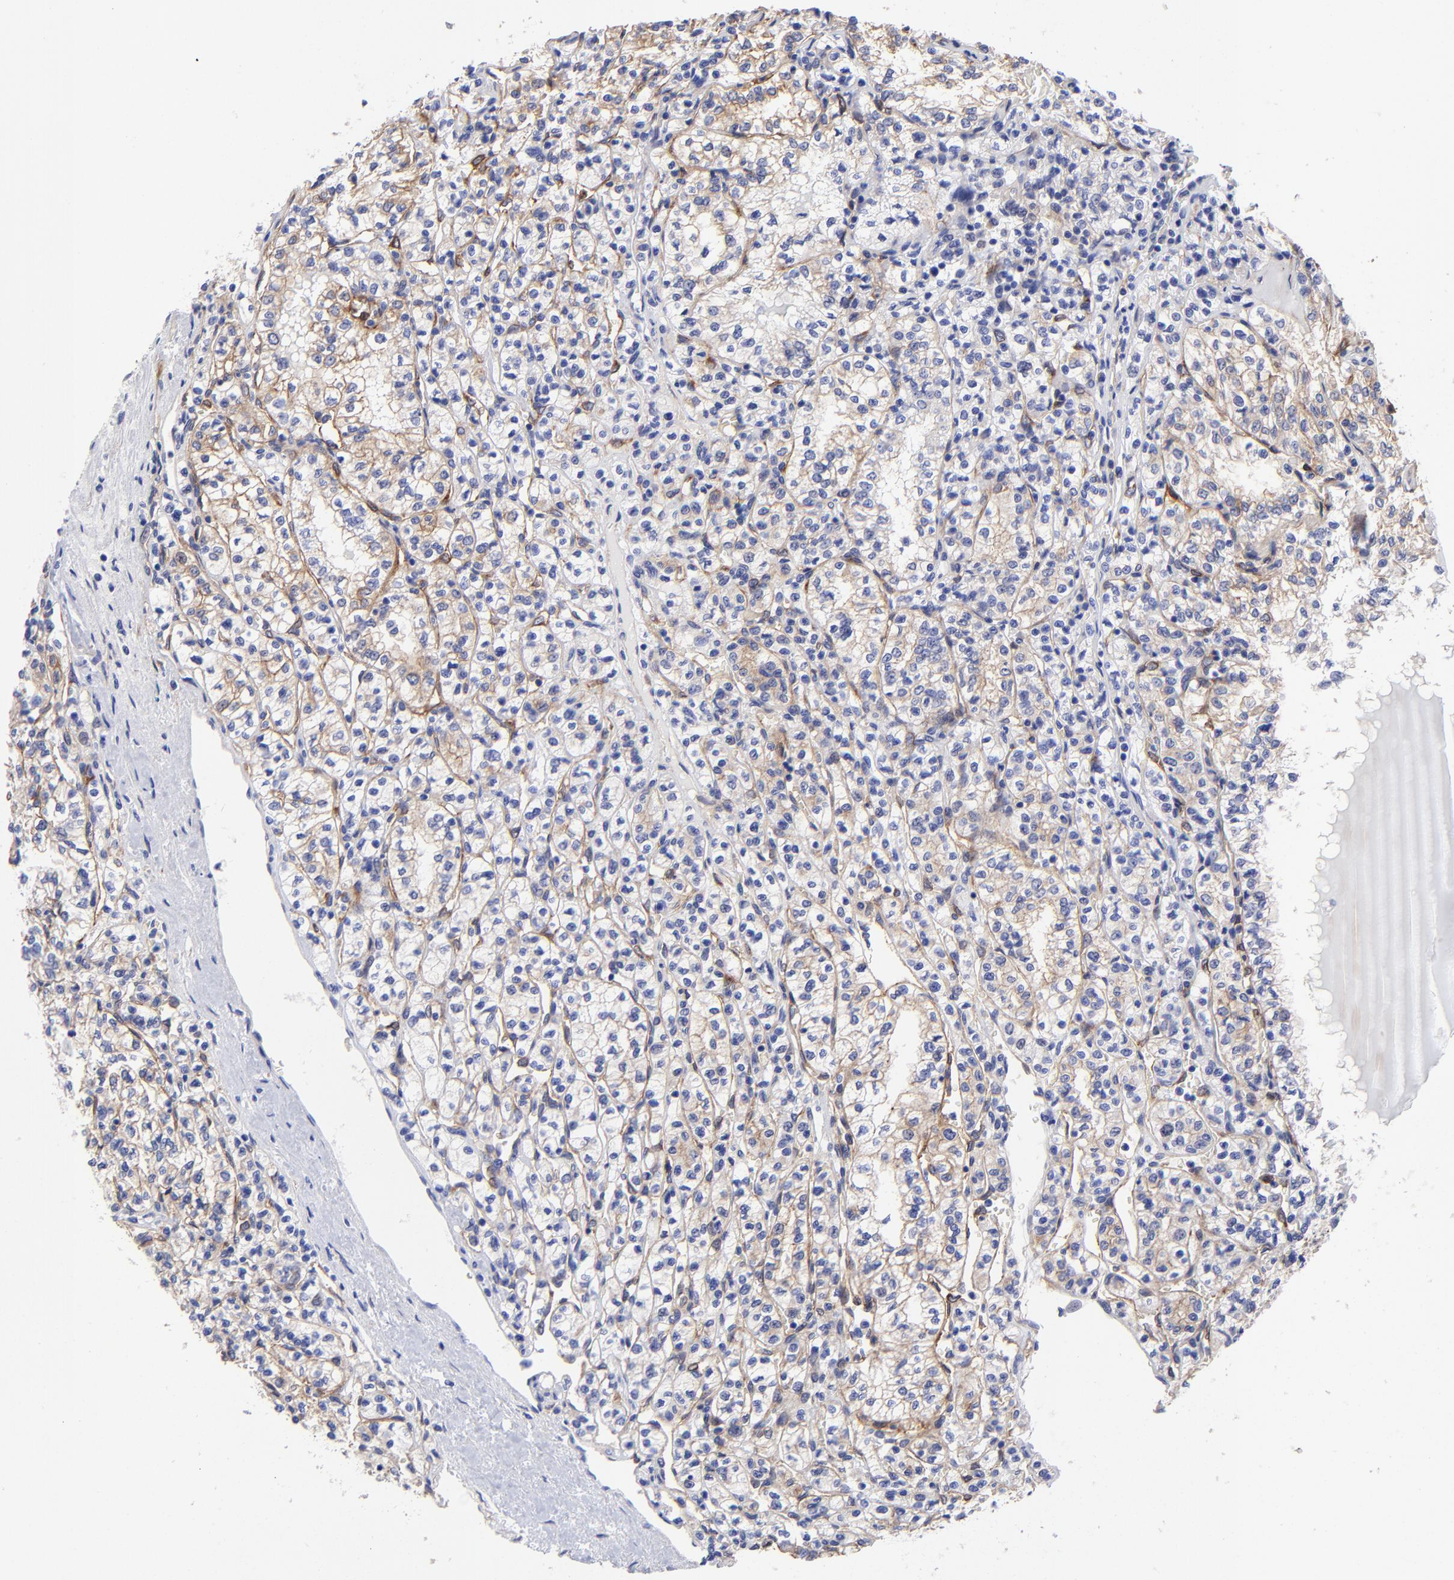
{"staining": {"intensity": "moderate", "quantity": "<25%", "location": "cytoplasmic/membranous"}, "tissue": "renal cancer", "cell_type": "Tumor cells", "image_type": "cancer", "snomed": [{"axis": "morphology", "description": "Adenocarcinoma, NOS"}, {"axis": "topography", "description": "Kidney"}], "caption": "IHC staining of adenocarcinoma (renal), which exhibits low levels of moderate cytoplasmic/membranous expression in about <25% of tumor cells indicating moderate cytoplasmic/membranous protein expression. The staining was performed using DAB (3,3'-diaminobenzidine) (brown) for protein detection and nuclei were counterstained in hematoxylin (blue).", "gene": "PPFIBP1", "patient": {"sex": "male", "age": 61}}